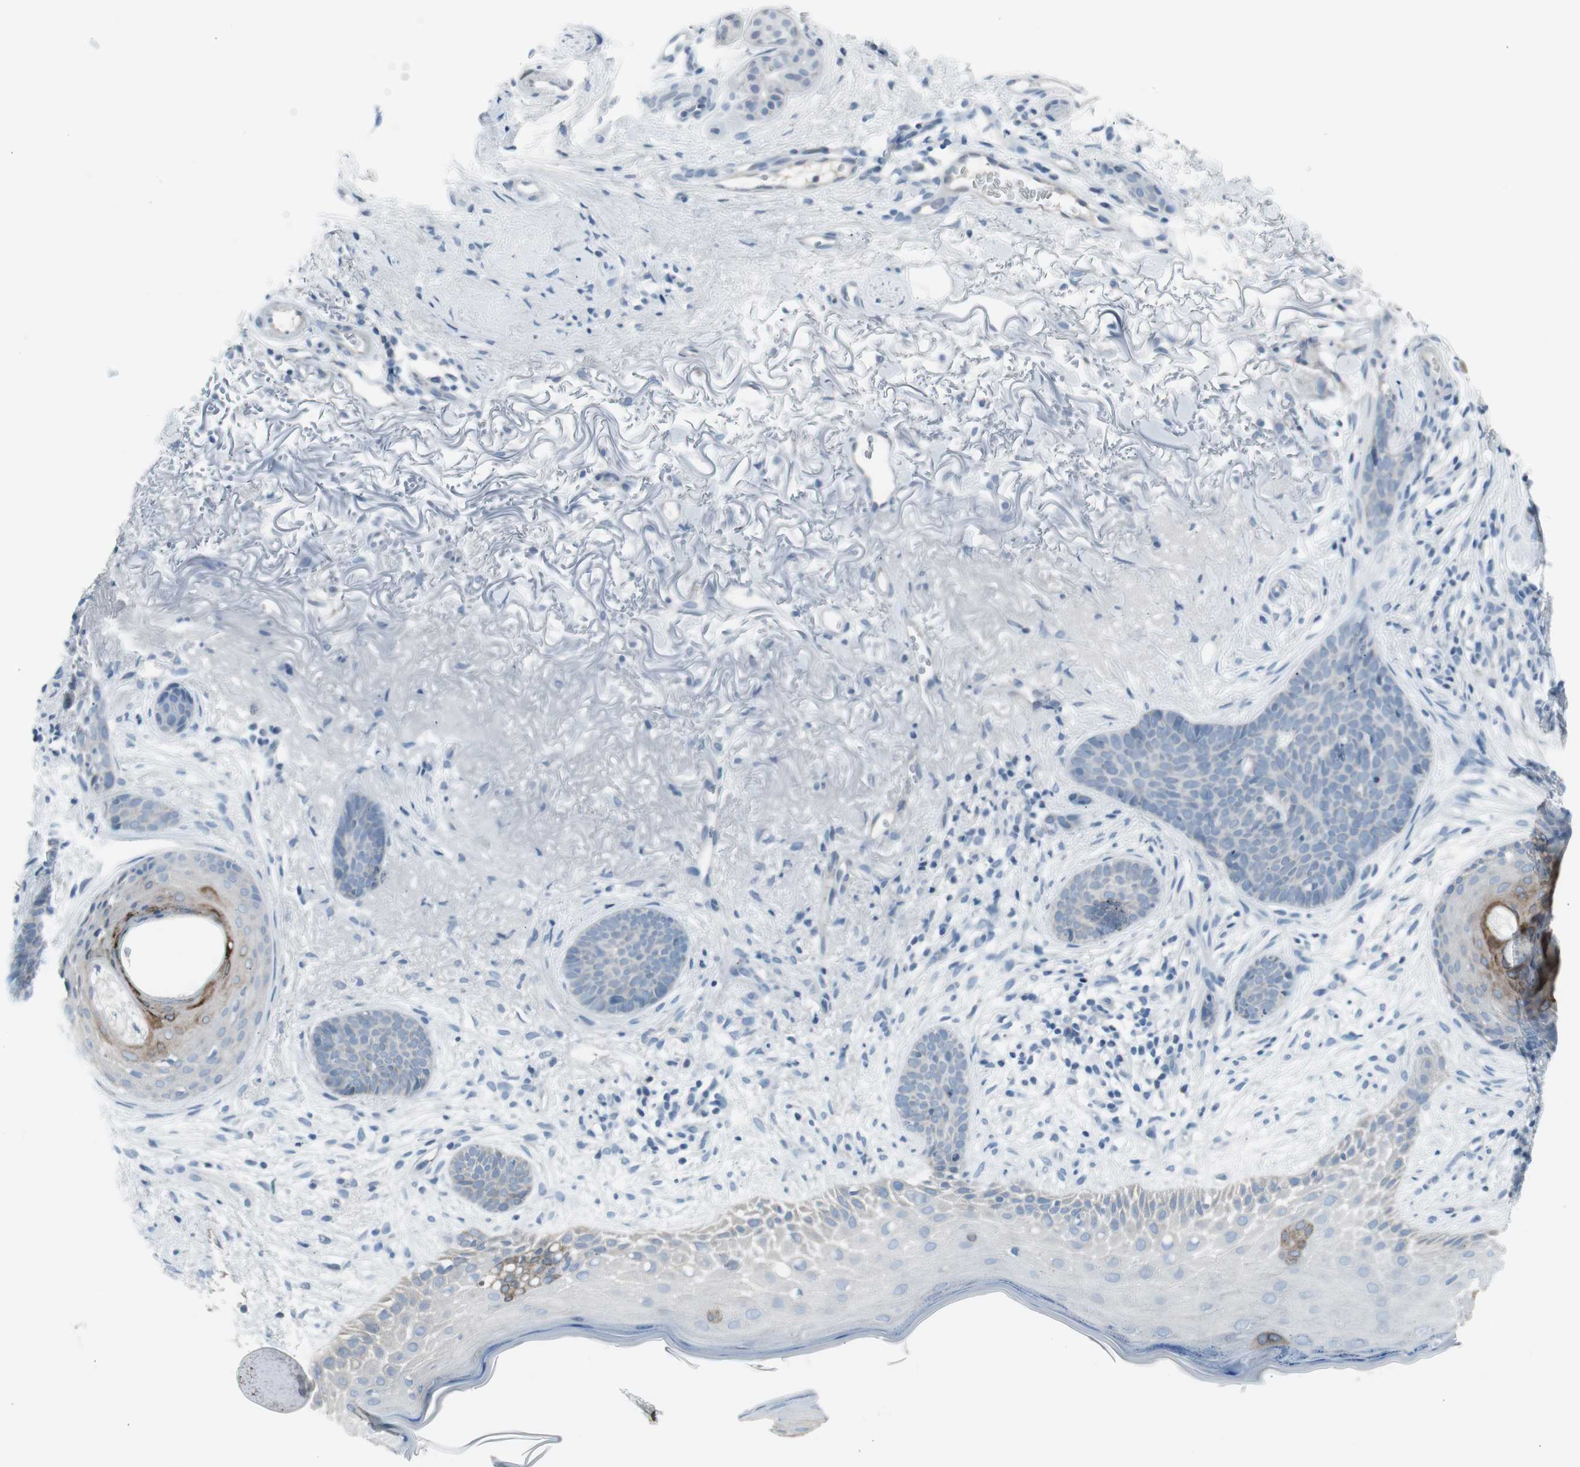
{"staining": {"intensity": "negative", "quantity": "none", "location": "none"}, "tissue": "skin cancer", "cell_type": "Tumor cells", "image_type": "cancer", "snomed": [{"axis": "morphology", "description": "Normal tissue, NOS"}, {"axis": "morphology", "description": "Basal cell carcinoma"}, {"axis": "topography", "description": "Skin"}], "caption": "A high-resolution image shows IHC staining of skin basal cell carcinoma, which displays no significant staining in tumor cells. The staining is performed using DAB brown chromogen with nuclei counter-stained in using hematoxylin.", "gene": "AGR2", "patient": {"sex": "female", "age": 70}}